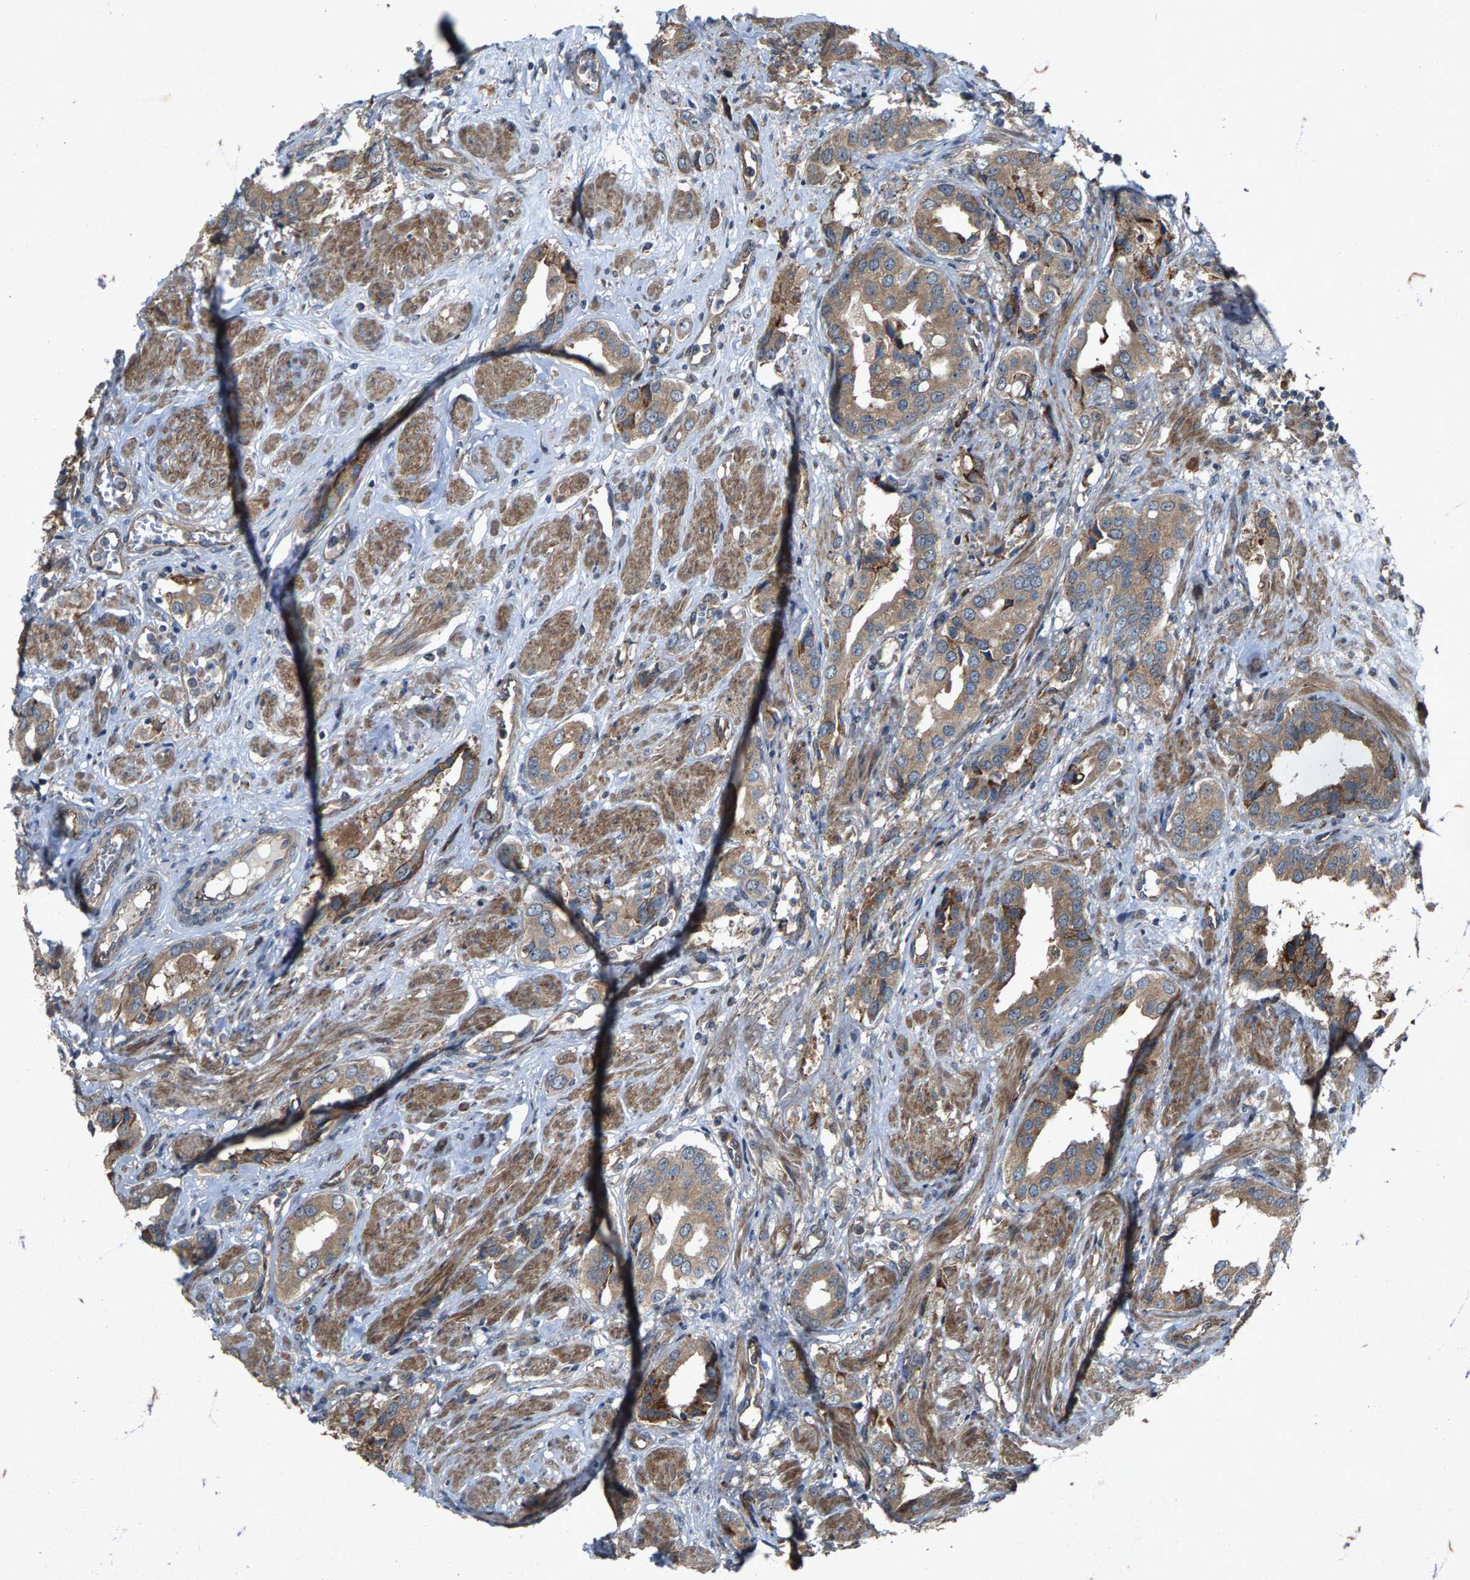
{"staining": {"intensity": "moderate", "quantity": ">75%", "location": "cytoplasmic/membranous"}, "tissue": "prostate cancer", "cell_type": "Tumor cells", "image_type": "cancer", "snomed": [{"axis": "morphology", "description": "Adenocarcinoma, High grade"}, {"axis": "topography", "description": "Prostate"}], "caption": "An IHC histopathology image of tumor tissue is shown. Protein staining in brown highlights moderate cytoplasmic/membranous positivity in prostate cancer (high-grade adenocarcinoma) within tumor cells.", "gene": "LRRC72", "patient": {"sex": "male", "age": 52}}